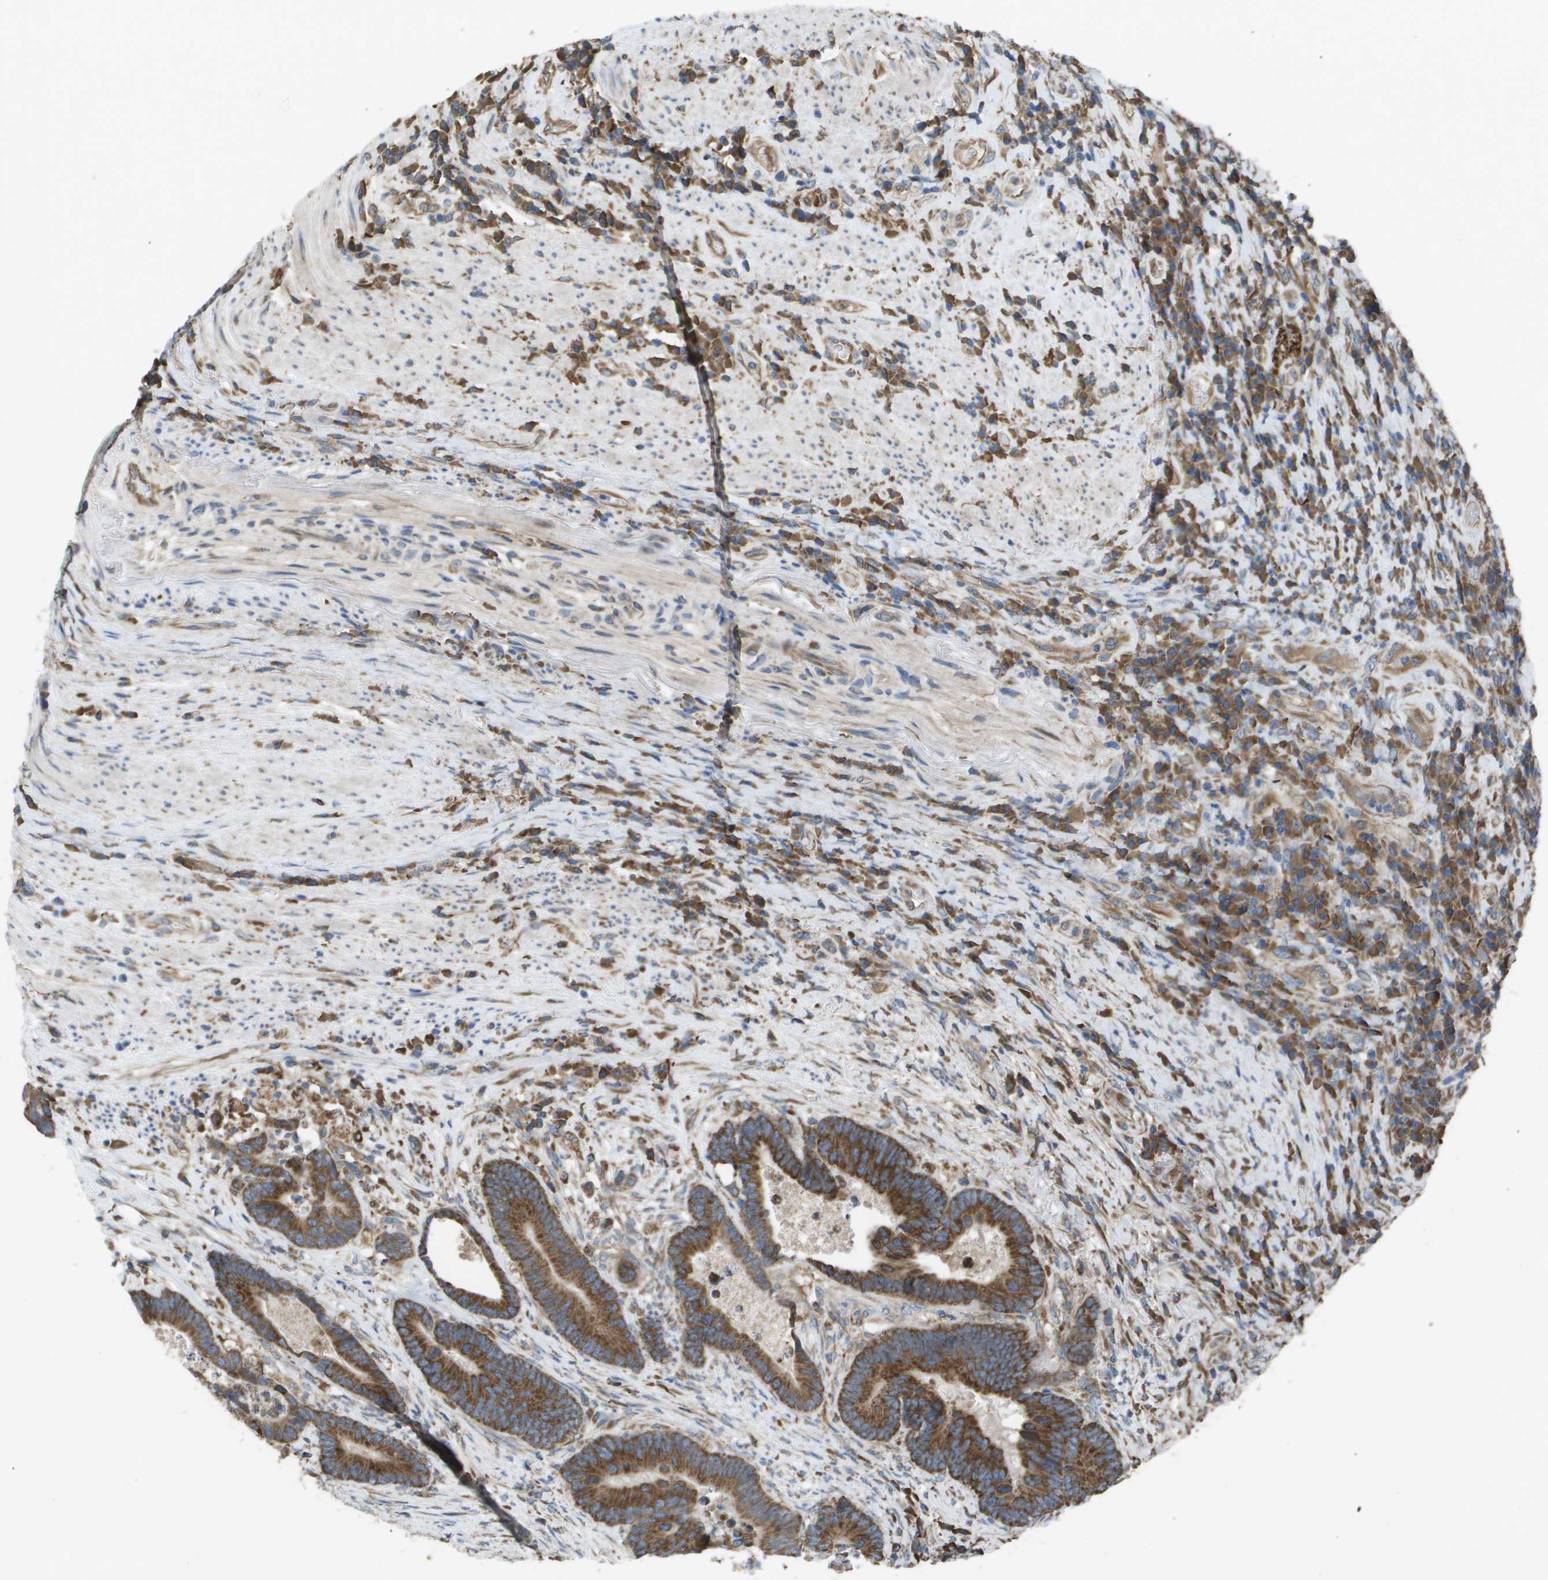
{"staining": {"intensity": "strong", "quantity": ">75%", "location": "cytoplasmic/membranous"}, "tissue": "colorectal cancer", "cell_type": "Tumor cells", "image_type": "cancer", "snomed": [{"axis": "morphology", "description": "Adenocarcinoma, NOS"}, {"axis": "topography", "description": "Rectum"}], "caption": "This image displays immunohistochemistry staining of human colorectal cancer, with high strong cytoplasmic/membranous staining in about >75% of tumor cells.", "gene": "CLCN2", "patient": {"sex": "male", "age": 51}}